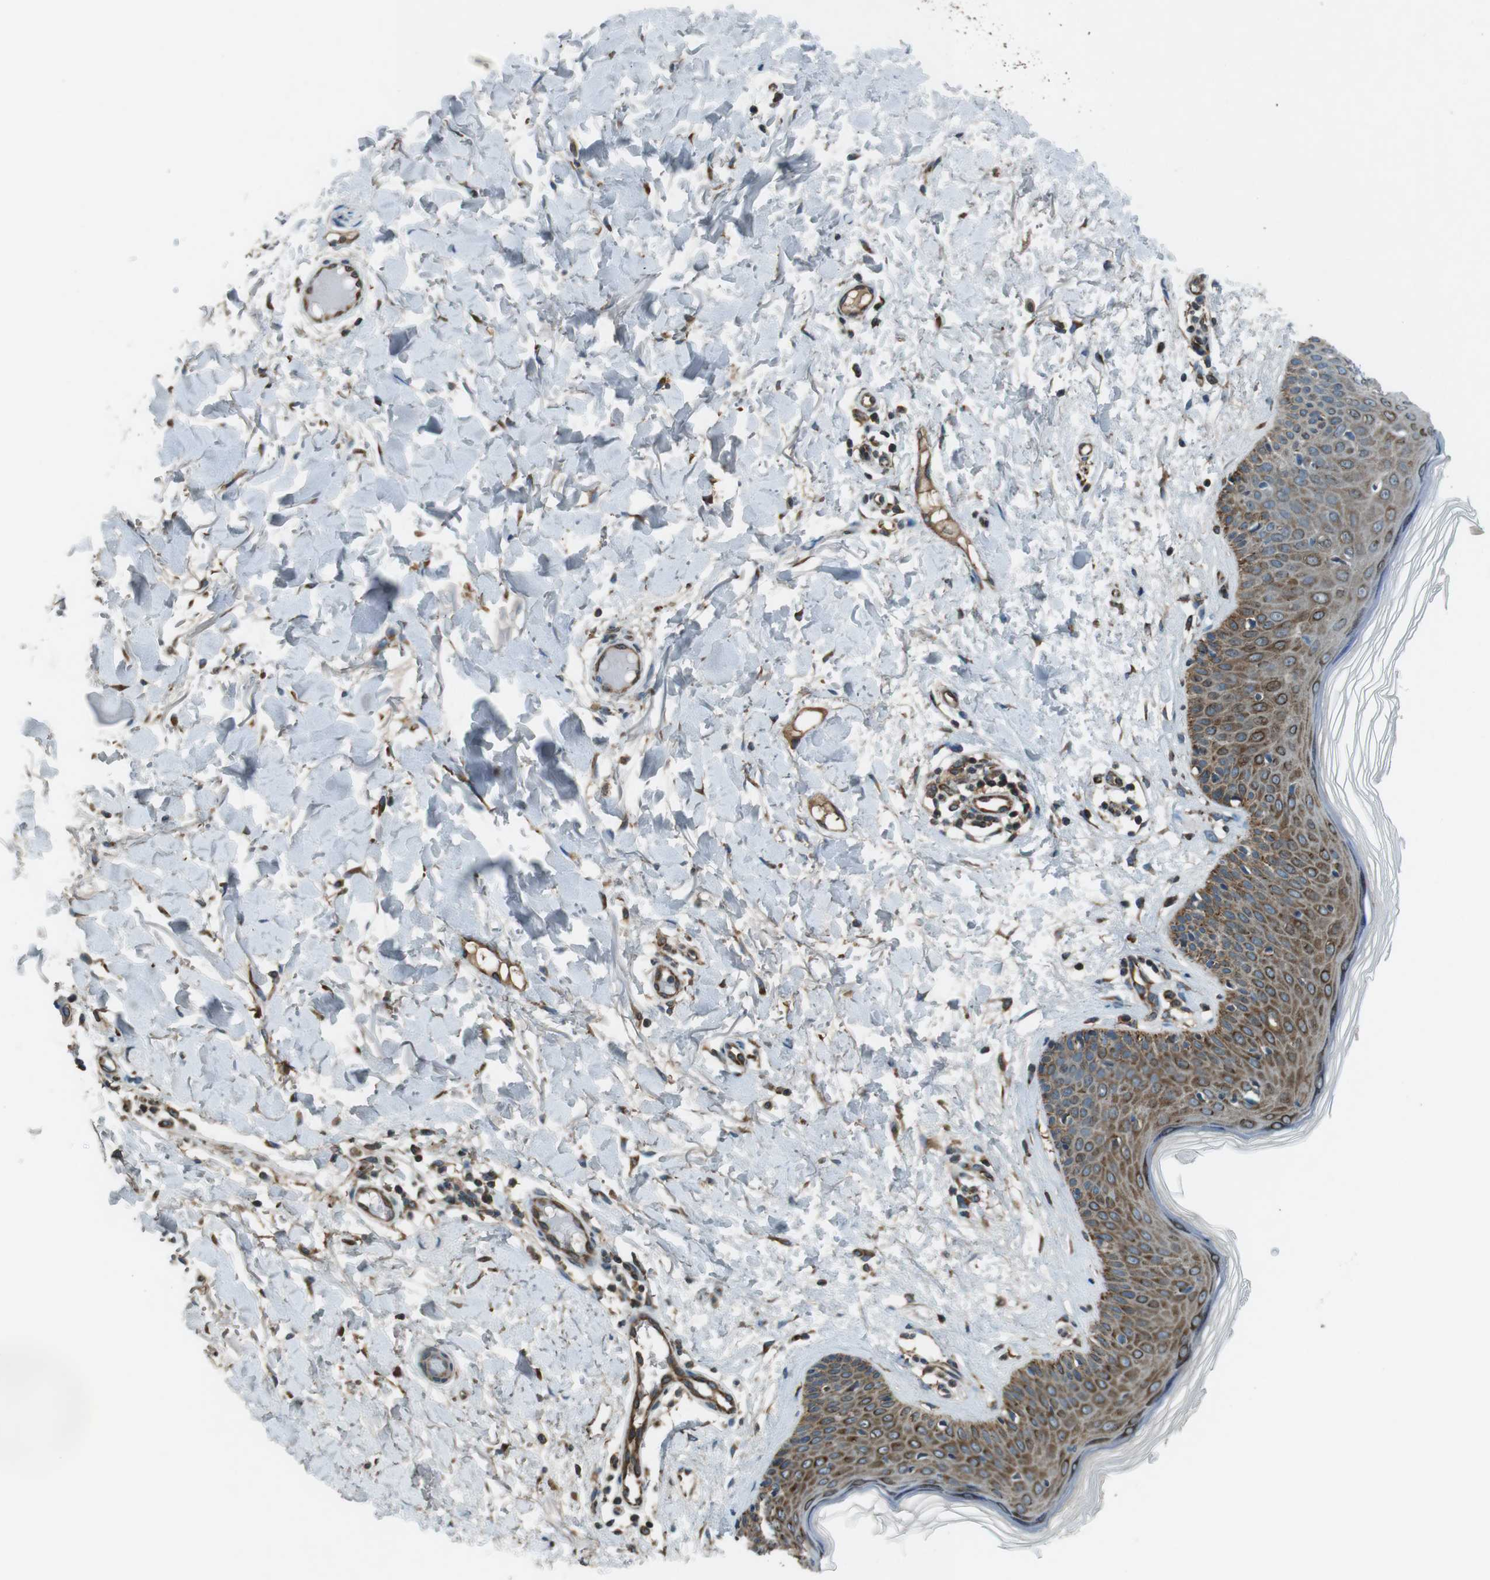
{"staining": {"intensity": "moderate", "quantity": ">75%", "location": "cytoplasmic/membranous"}, "tissue": "skin", "cell_type": "Fibroblasts", "image_type": "normal", "snomed": [{"axis": "morphology", "description": "Normal tissue, NOS"}, {"axis": "topography", "description": "Skin"}], "caption": "Skin was stained to show a protein in brown. There is medium levels of moderate cytoplasmic/membranous positivity in about >75% of fibroblasts. Ihc stains the protein in brown and the nuclei are stained blue.", "gene": "KTN1", "patient": {"sex": "female", "age": 56}}